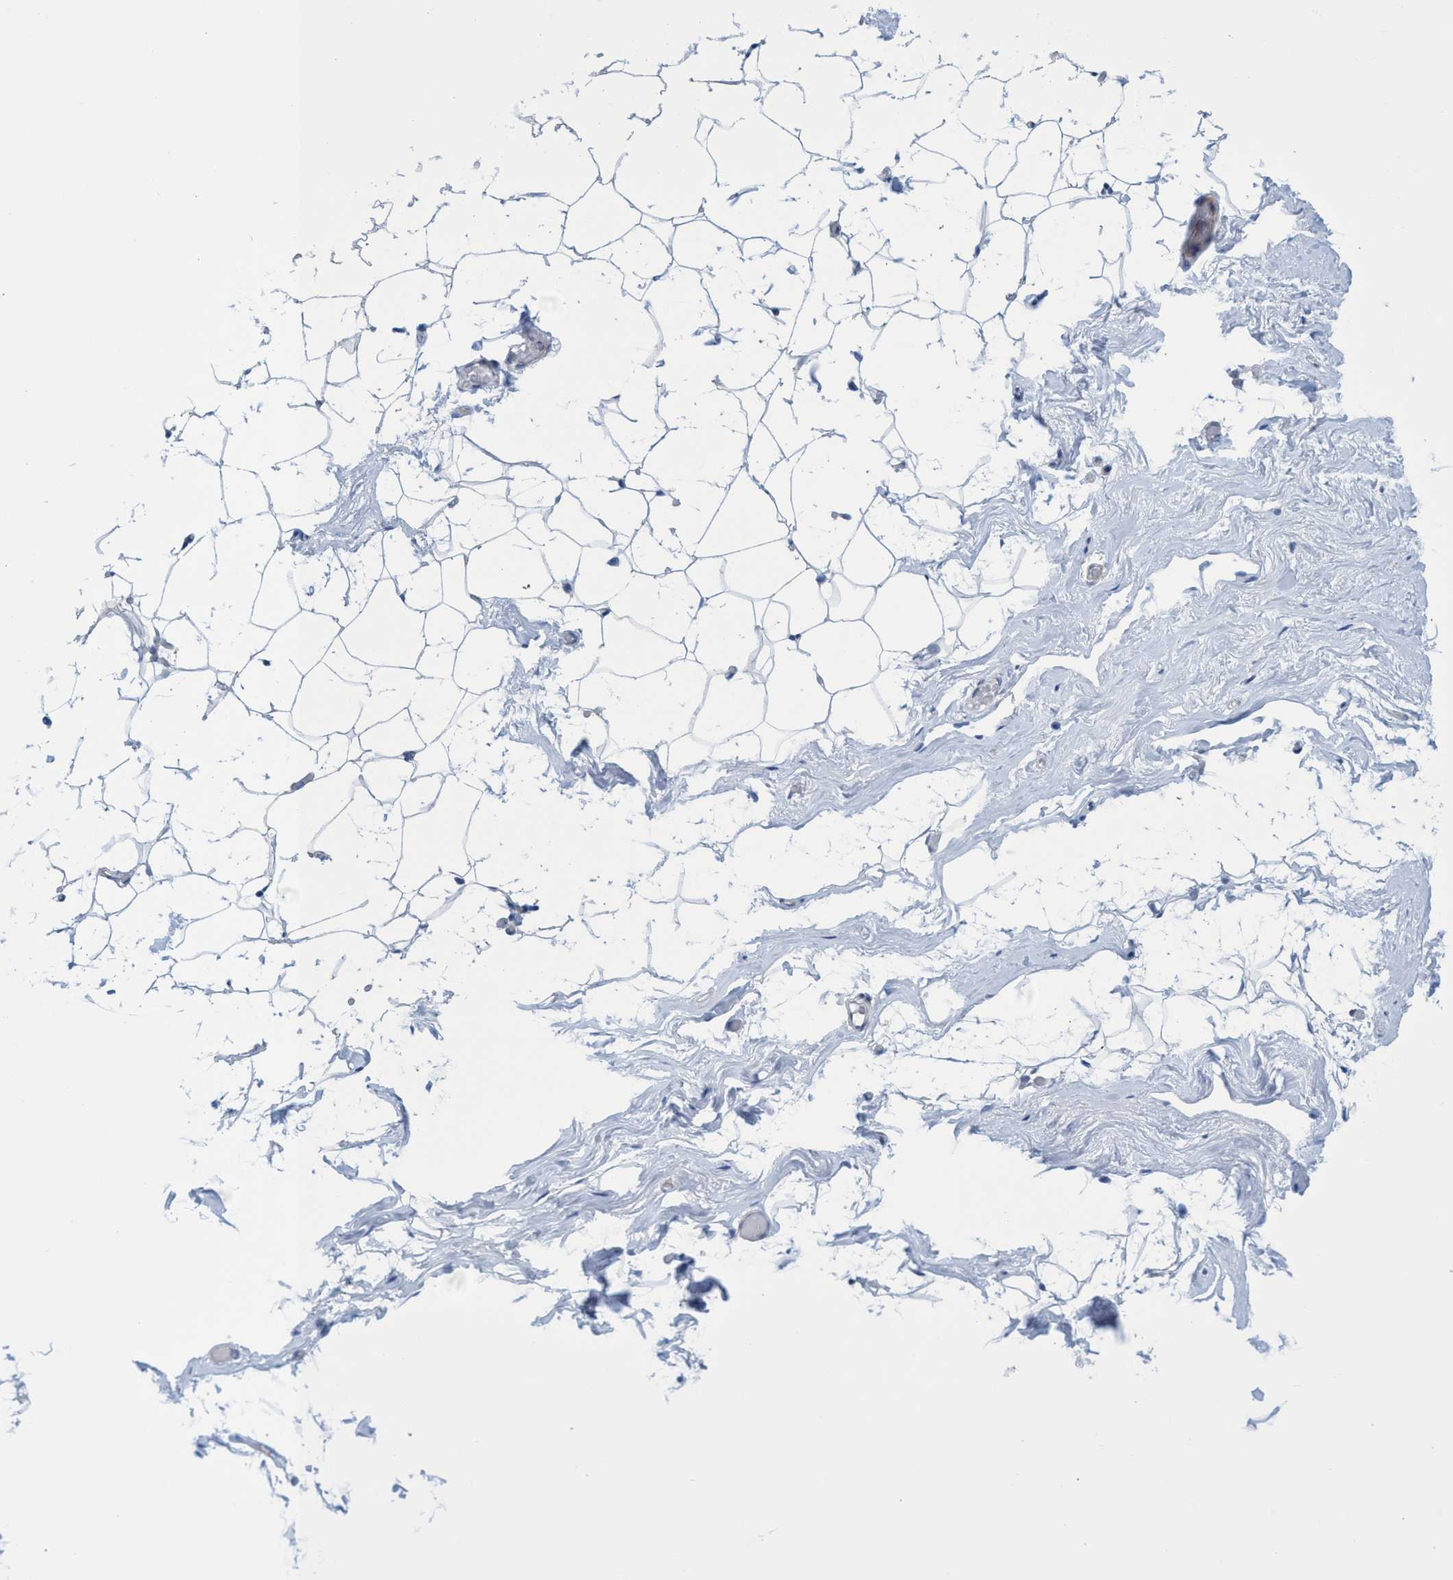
{"staining": {"intensity": "negative", "quantity": "none", "location": "none"}, "tissue": "adipose tissue", "cell_type": "Adipocytes", "image_type": "normal", "snomed": [{"axis": "morphology", "description": "Normal tissue, NOS"}, {"axis": "topography", "description": "Breast"}, {"axis": "topography", "description": "Soft tissue"}], "caption": "A high-resolution micrograph shows IHC staining of benign adipose tissue, which exhibits no significant staining in adipocytes. (DAB (3,3'-diaminobenzidine) immunohistochemistry visualized using brightfield microscopy, high magnification).", "gene": "R3HCC1", "patient": {"sex": "female", "age": 75}}